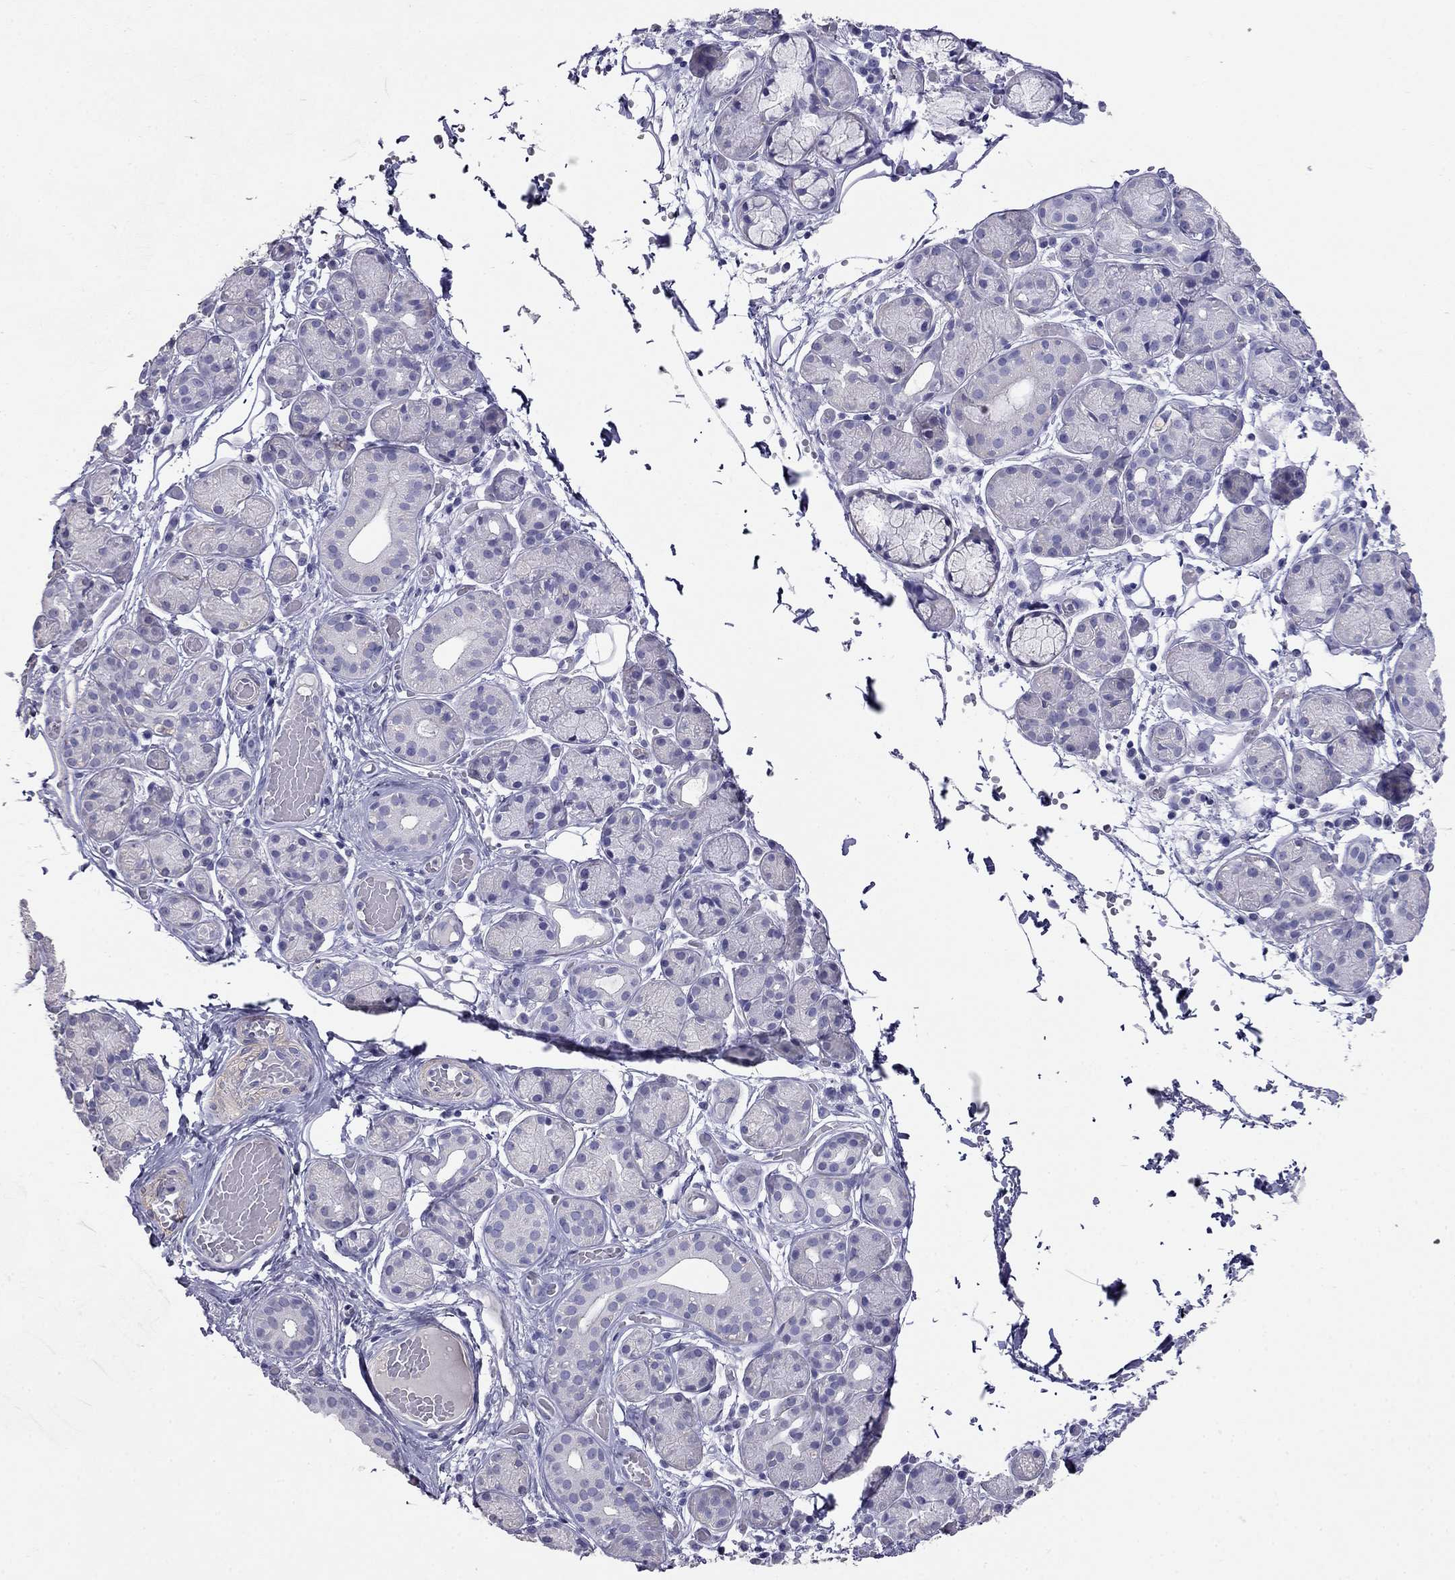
{"staining": {"intensity": "negative", "quantity": "none", "location": "none"}, "tissue": "salivary gland", "cell_type": "Glandular cells", "image_type": "normal", "snomed": [{"axis": "morphology", "description": "Normal tissue, NOS"}, {"axis": "topography", "description": "Salivary gland"}, {"axis": "topography", "description": "Peripheral nerve tissue"}], "caption": "This is an immunohistochemistry (IHC) image of normal human salivary gland. There is no positivity in glandular cells.", "gene": "LY6H", "patient": {"sex": "male", "age": 71}}